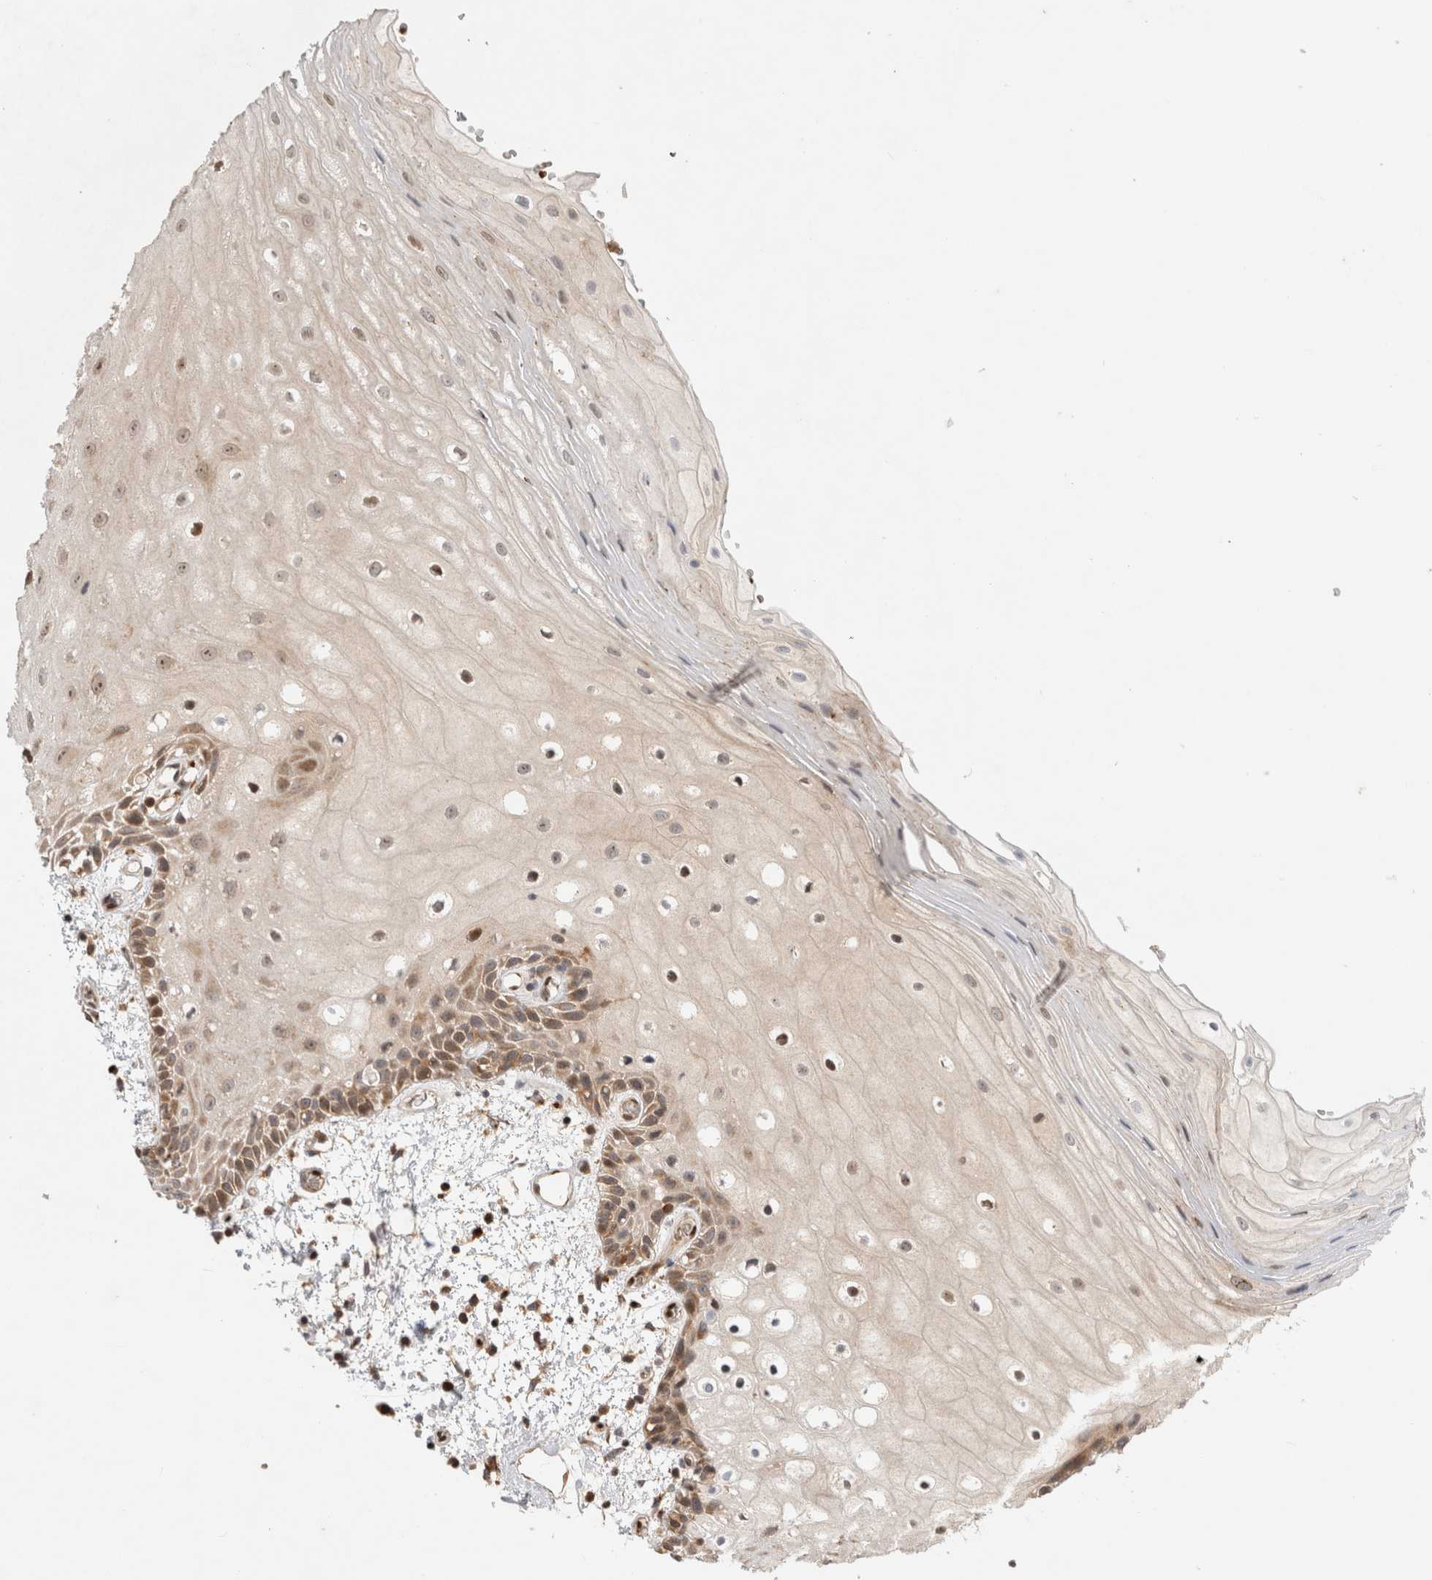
{"staining": {"intensity": "moderate", "quantity": "25%-75%", "location": "cytoplasmic/membranous,nuclear"}, "tissue": "oral mucosa", "cell_type": "Squamous epithelial cells", "image_type": "normal", "snomed": [{"axis": "morphology", "description": "Normal tissue, NOS"}, {"axis": "topography", "description": "Oral tissue"}], "caption": "Immunohistochemistry photomicrograph of benign human oral mucosa stained for a protein (brown), which shows medium levels of moderate cytoplasmic/membranous,nuclear positivity in about 25%-75% of squamous epithelial cells.", "gene": "OTUD6B", "patient": {"sex": "male", "age": 52}}